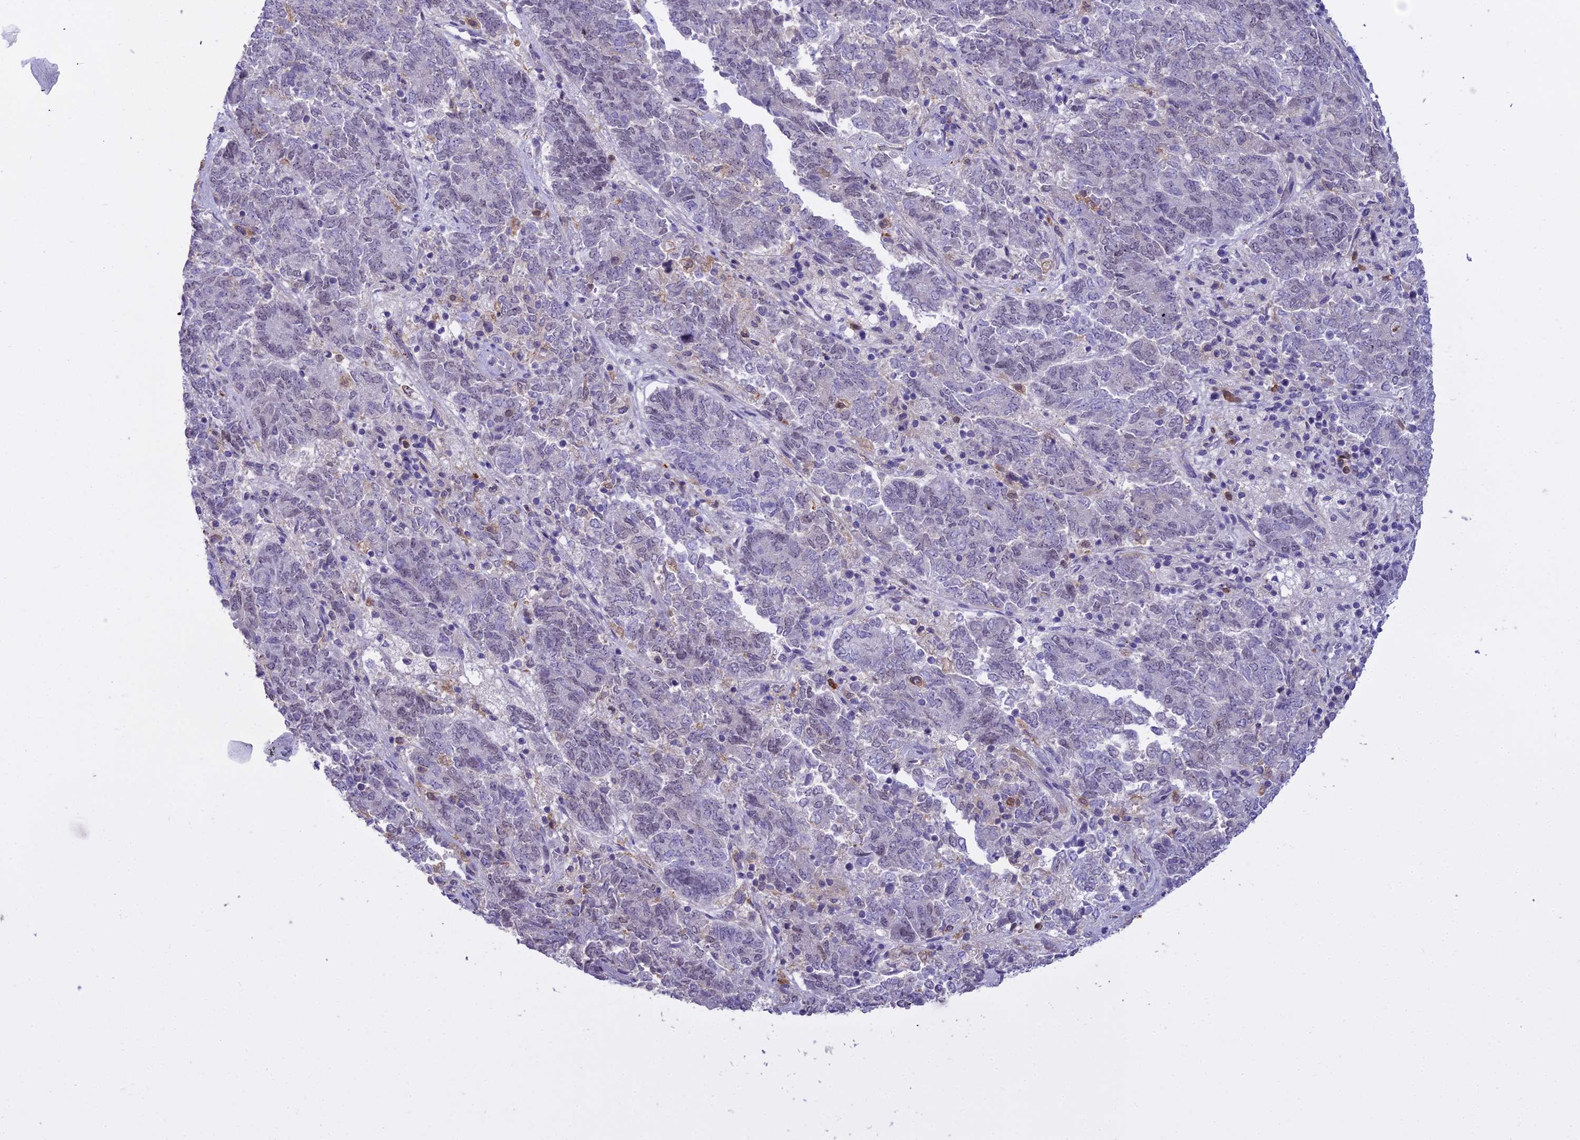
{"staining": {"intensity": "negative", "quantity": "none", "location": "none"}, "tissue": "endometrial cancer", "cell_type": "Tumor cells", "image_type": "cancer", "snomed": [{"axis": "morphology", "description": "Adenocarcinoma, NOS"}, {"axis": "topography", "description": "Endometrium"}], "caption": "This is an immunohistochemistry (IHC) histopathology image of adenocarcinoma (endometrial). There is no staining in tumor cells.", "gene": "BLNK", "patient": {"sex": "female", "age": 80}}